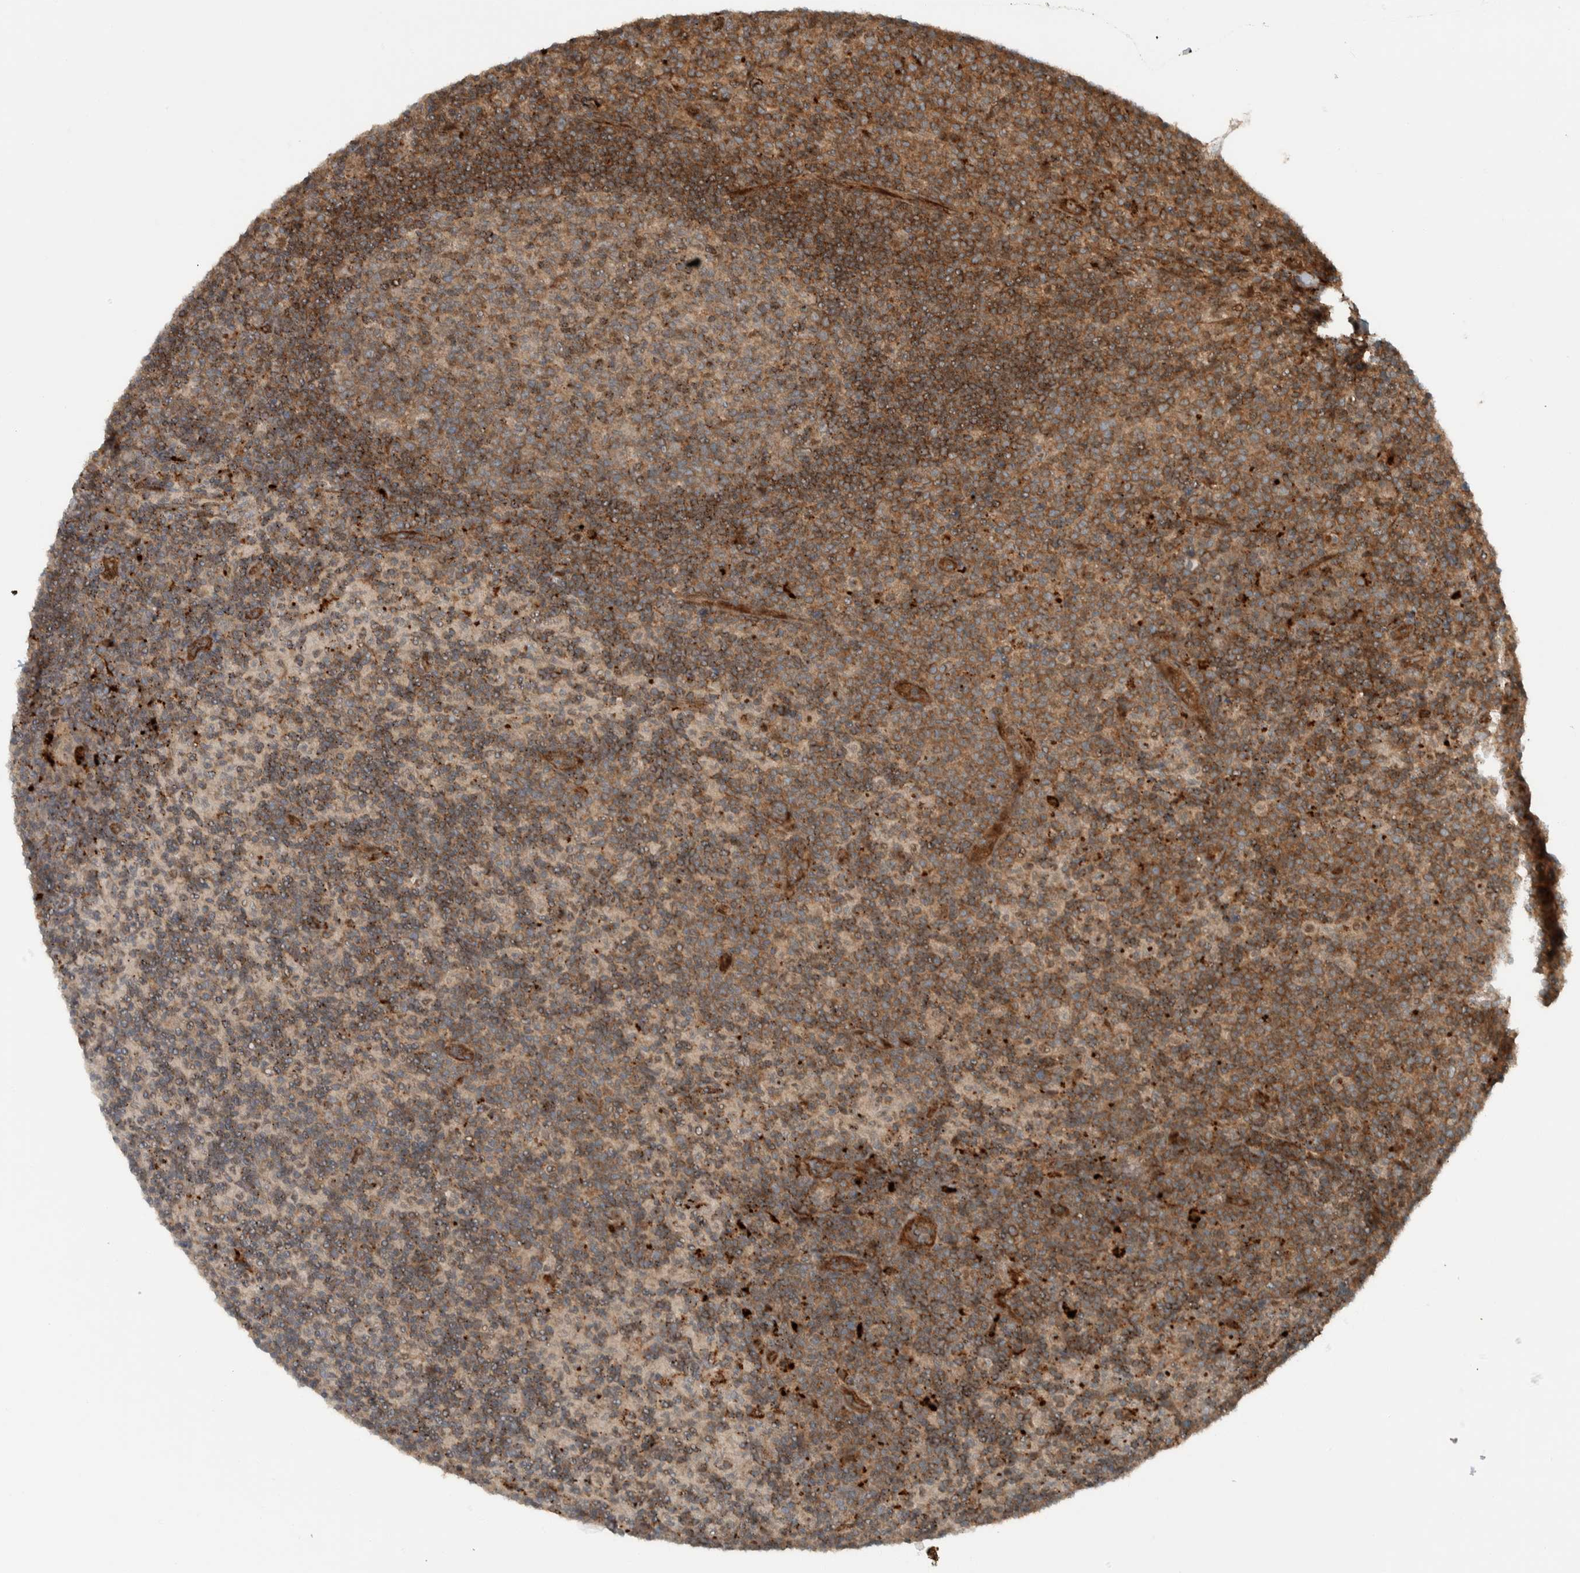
{"staining": {"intensity": "moderate", "quantity": ">75%", "location": "cytoplasmic/membranous"}, "tissue": "lymph node", "cell_type": "Germinal center cells", "image_type": "normal", "snomed": [{"axis": "morphology", "description": "Normal tissue, NOS"}, {"axis": "morphology", "description": "Inflammation, NOS"}, {"axis": "topography", "description": "Lymph node"}], "caption": "A high-resolution image shows immunohistochemistry staining of normal lymph node, which demonstrates moderate cytoplasmic/membranous expression in approximately >75% of germinal center cells. (DAB IHC with brightfield microscopy, high magnification).", "gene": "GIGYF1", "patient": {"sex": "male", "age": 55}}